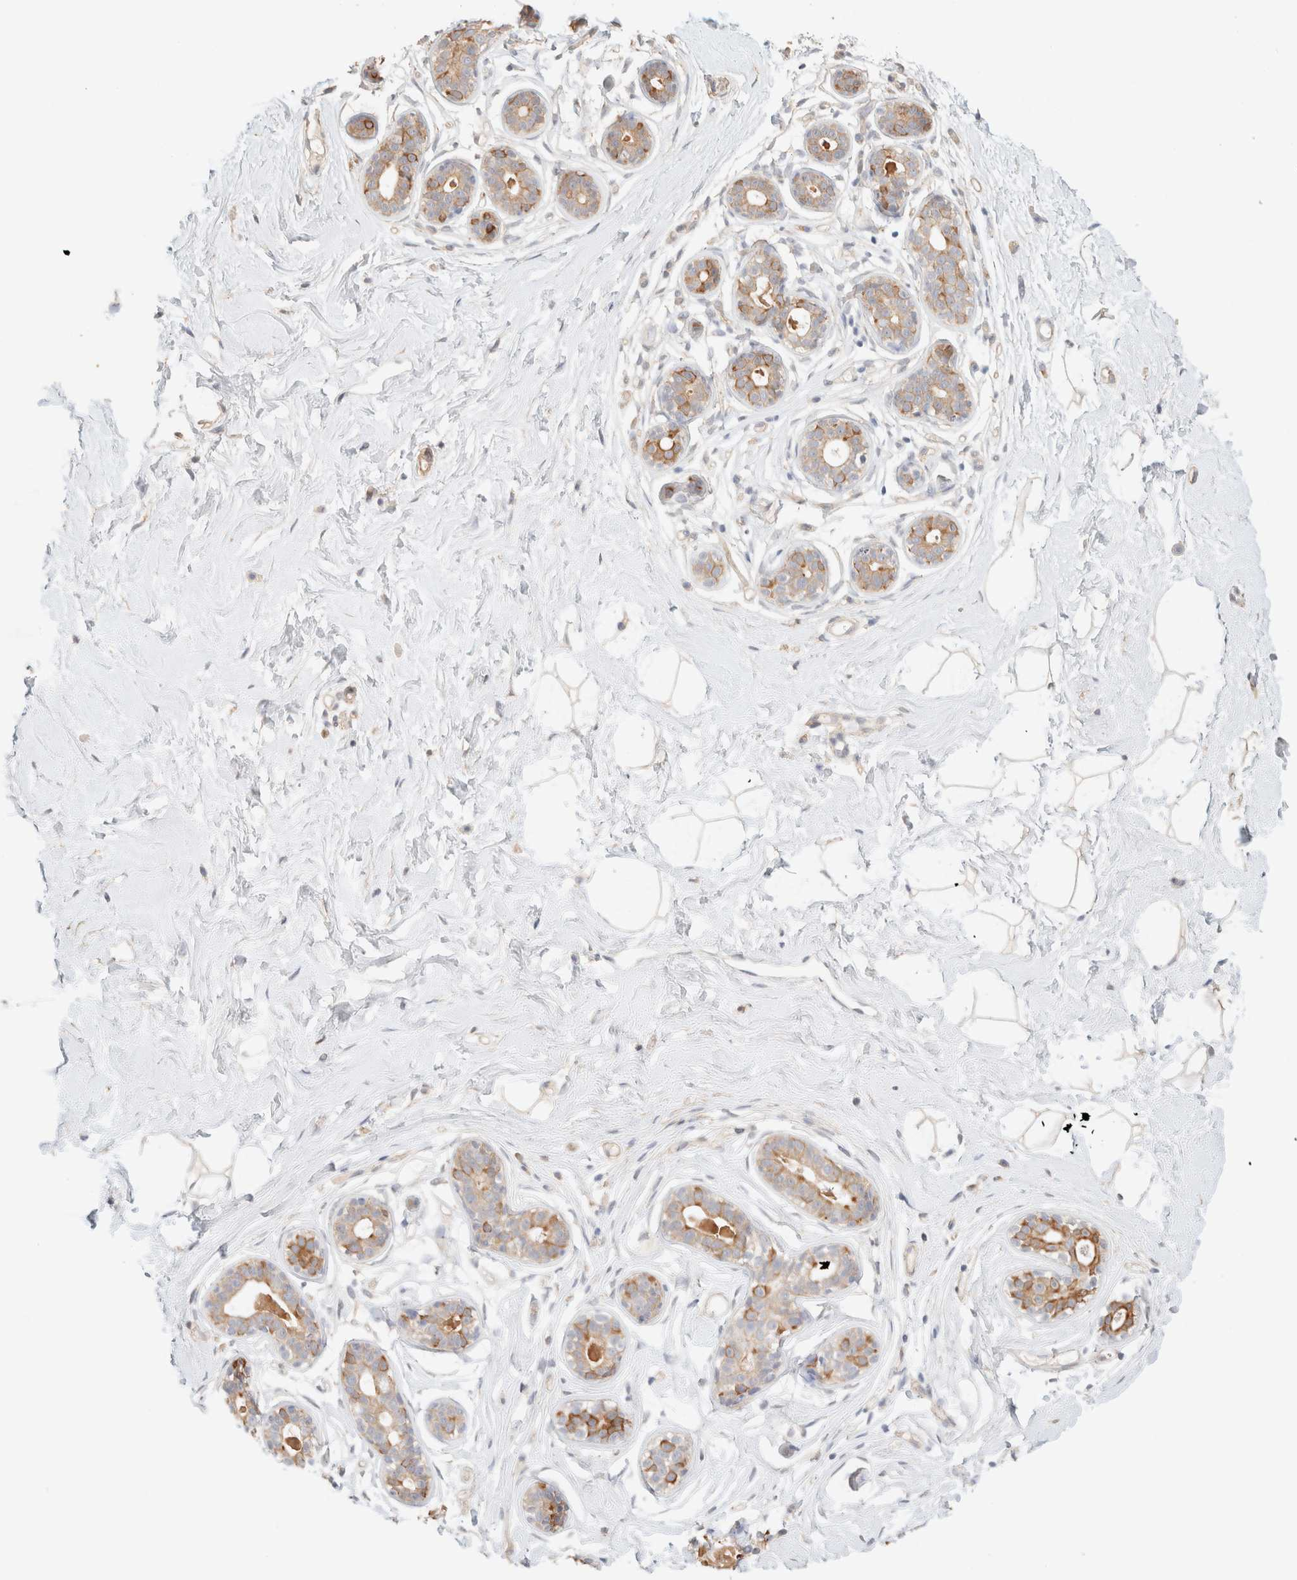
{"staining": {"intensity": "weak", "quantity": "25%-75%", "location": "cytoplasmic/membranous"}, "tissue": "breast", "cell_type": "Adipocytes", "image_type": "normal", "snomed": [{"axis": "morphology", "description": "Normal tissue, NOS"}, {"axis": "topography", "description": "Breast"}], "caption": "Immunohistochemistry image of unremarkable breast: human breast stained using IHC reveals low levels of weak protein expression localized specifically in the cytoplasmic/membranous of adipocytes, appearing as a cytoplasmic/membranous brown color.", "gene": "CSNK1E", "patient": {"sex": "female", "age": 23}}